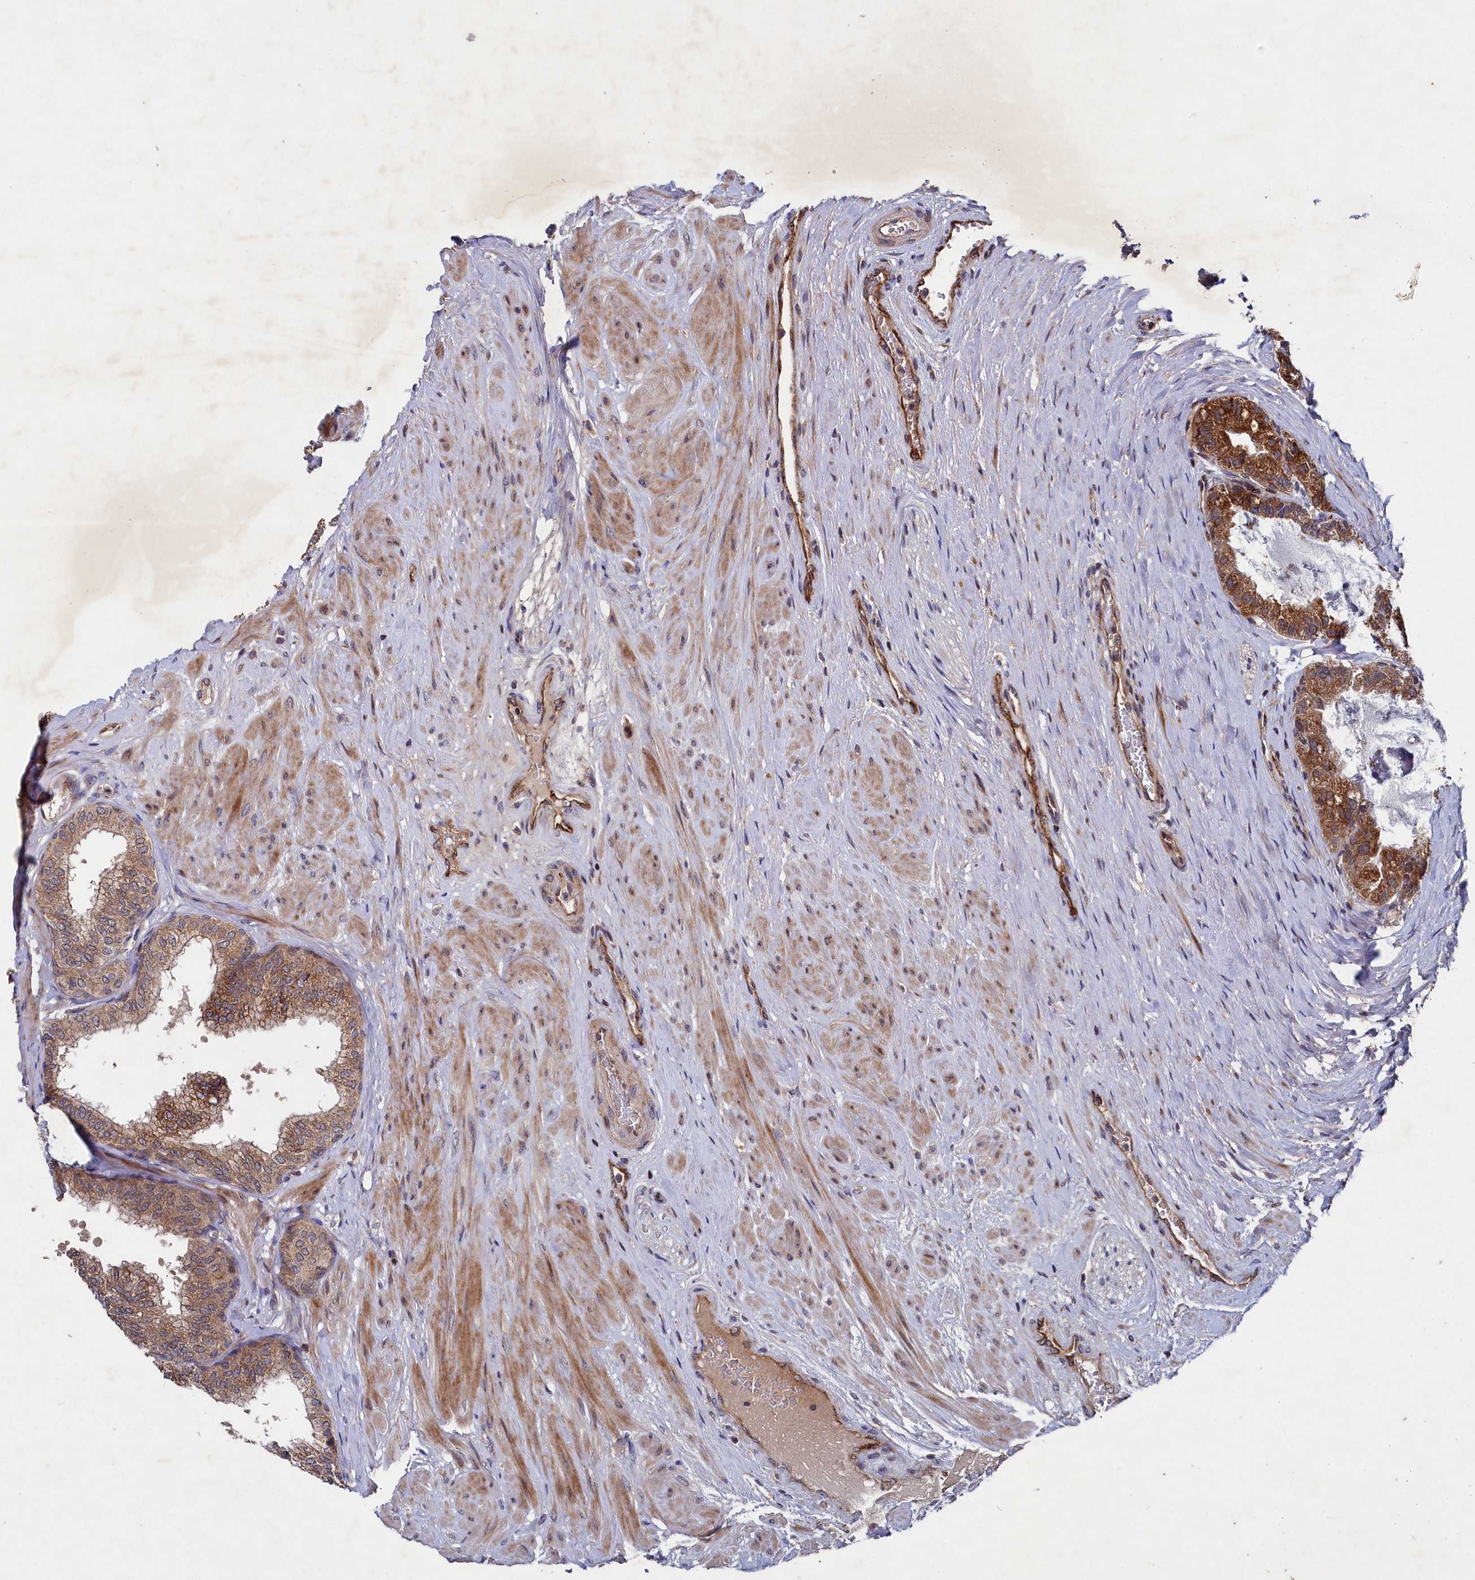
{"staining": {"intensity": "strong", "quantity": "25%-75%", "location": "cytoplasmic/membranous"}, "tissue": "prostate", "cell_type": "Glandular cells", "image_type": "normal", "snomed": [{"axis": "morphology", "description": "Normal tissue, NOS"}, {"axis": "topography", "description": "Prostate"}], "caption": "There is high levels of strong cytoplasmic/membranous positivity in glandular cells of benign prostate, as demonstrated by immunohistochemical staining (brown color).", "gene": "SUPV3L1", "patient": {"sex": "male", "age": 60}}